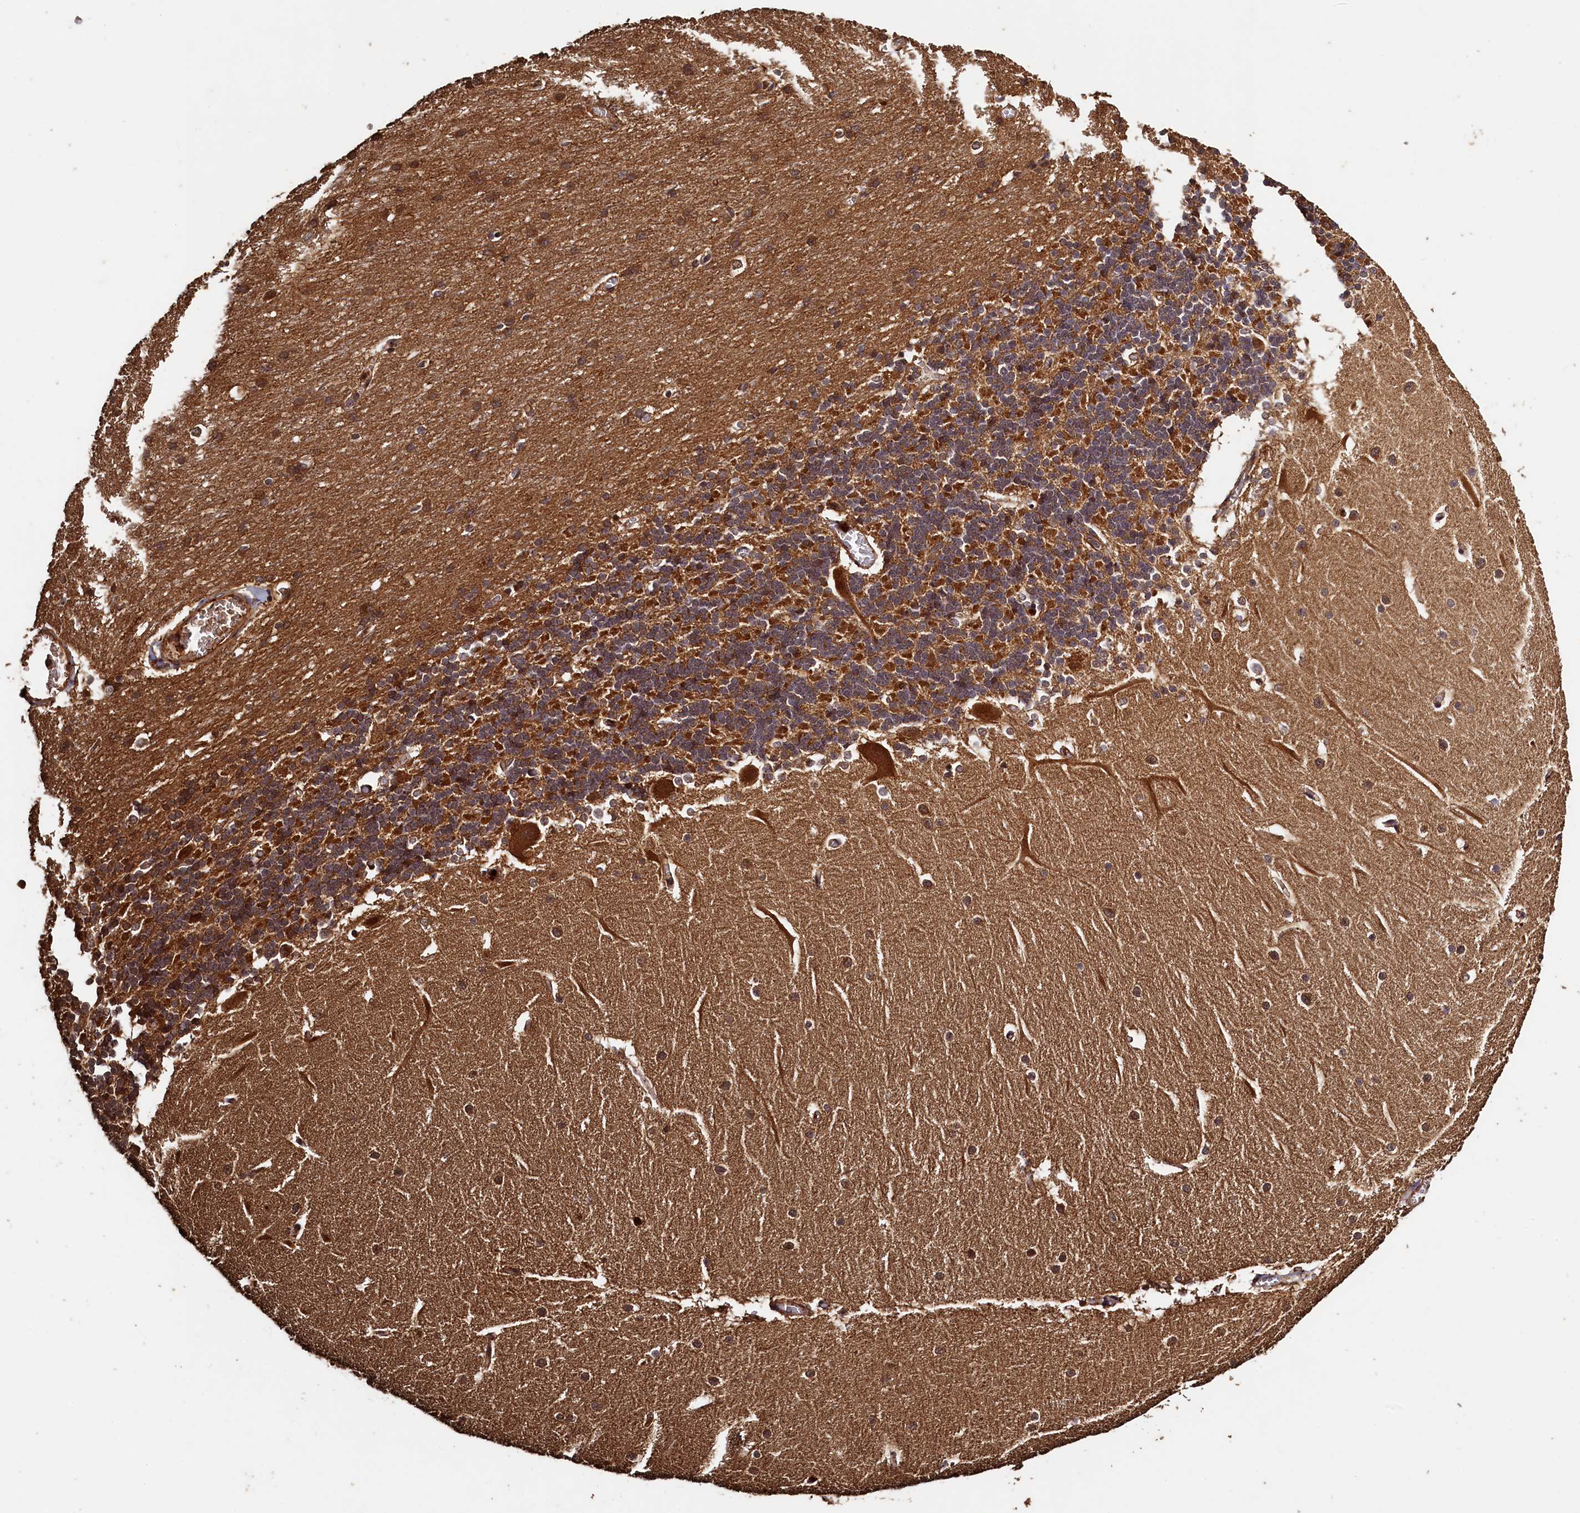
{"staining": {"intensity": "strong", "quantity": "25%-75%", "location": "cytoplasmic/membranous"}, "tissue": "cerebellum", "cell_type": "Cells in granular layer", "image_type": "normal", "snomed": [{"axis": "morphology", "description": "Normal tissue, NOS"}, {"axis": "topography", "description": "Cerebellum"}], "caption": "A brown stain labels strong cytoplasmic/membranous positivity of a protein in cells in granular layer of normal human cerebellum. (IHC, brightfield microscopy, high magnification).", "gene": "SNX33", "patient": {"sex": "male", "age": 37}}